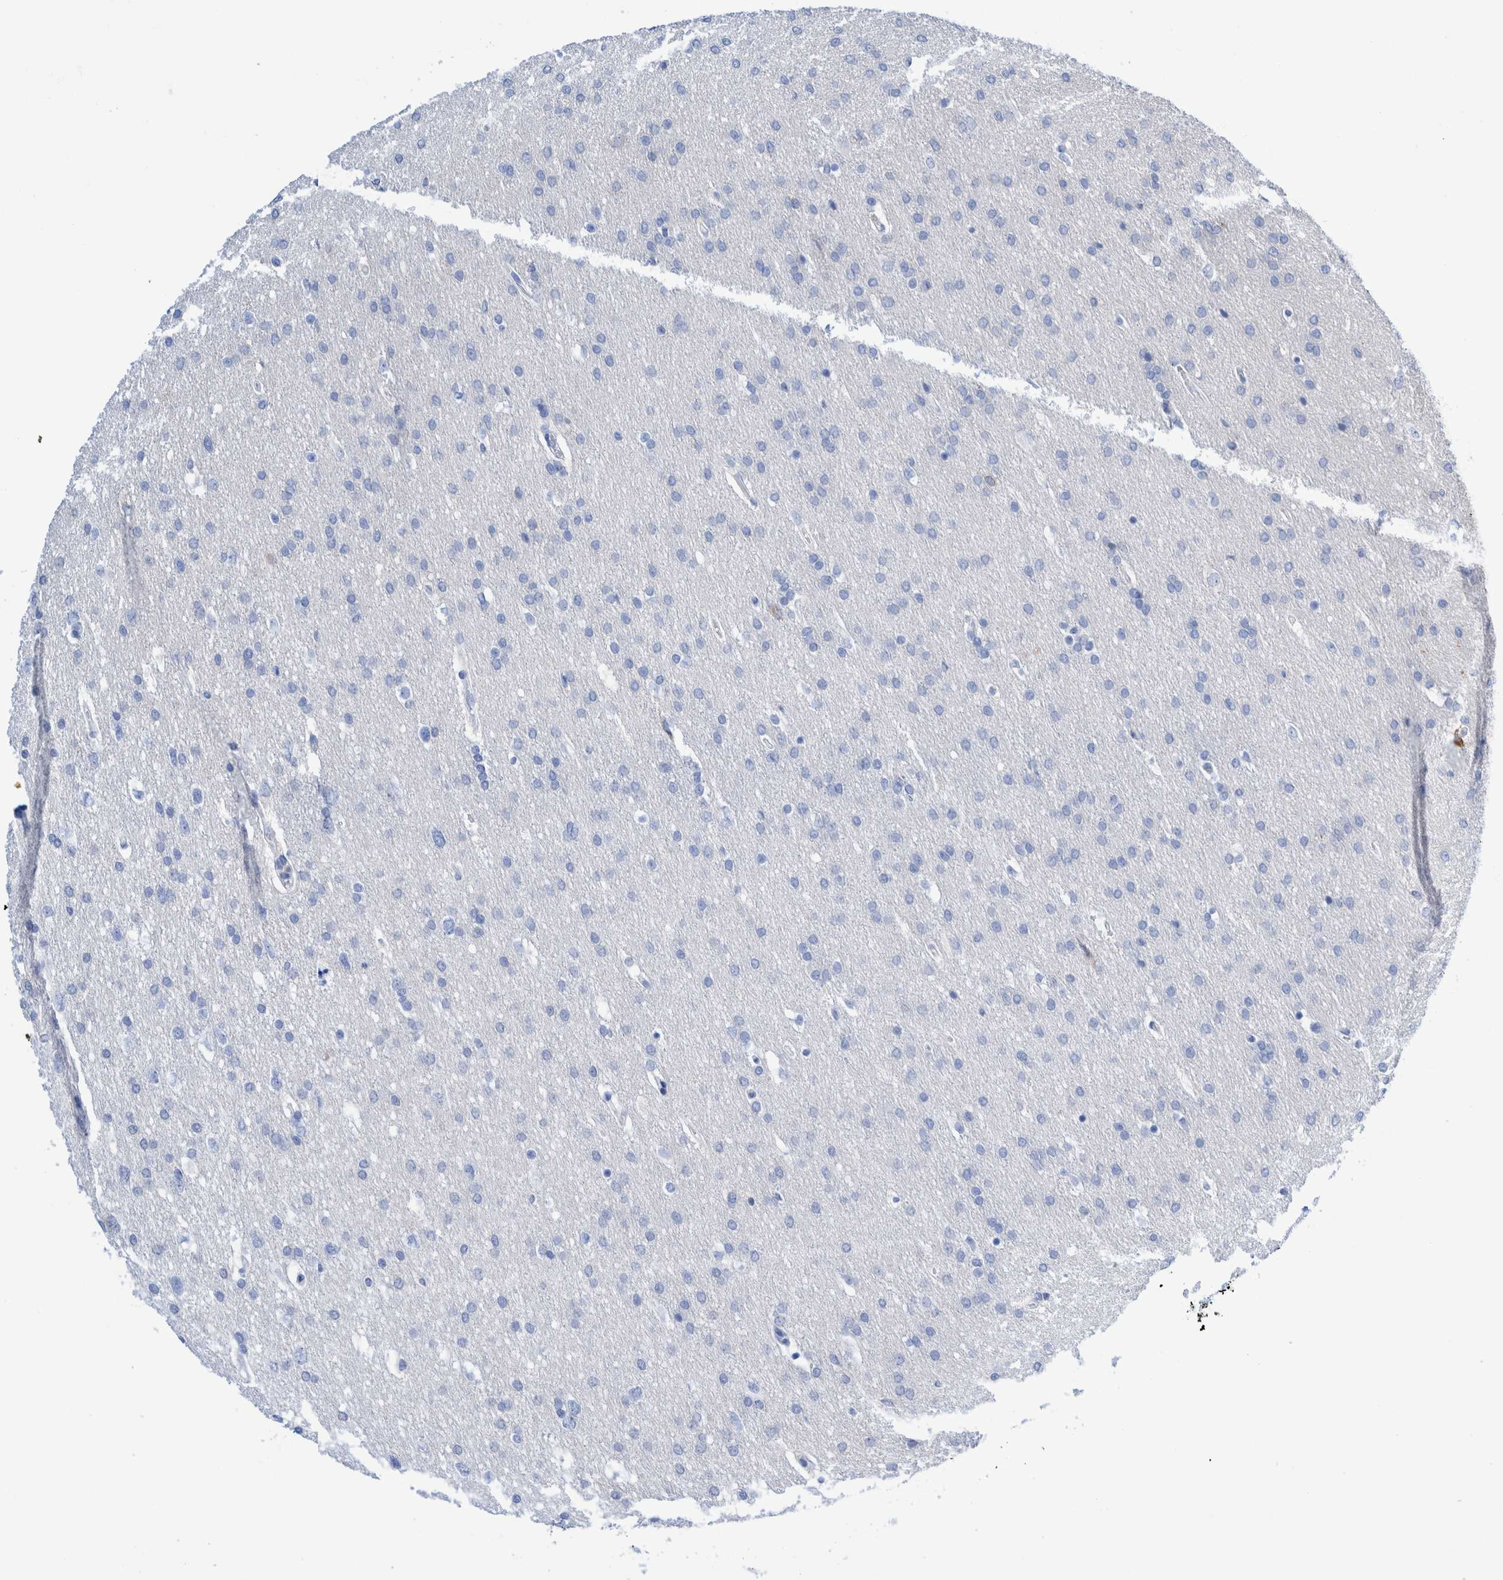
{"staining": {"intensity": "negative", "quantity": "none", "location": "none"}, "tissue": "glioma", "cell_type": "Tumor cells", "image_type": "cancer", "snomed": [{"axis": "morphology", "description": "Glioma, malignant, Low grade"}, {"axis": "topography", "description": "Brain"}], "caption": "High power microscopy image of an immunohistochemistry (IHC) image of glioma, revealing no significant expression in tumor cells.", "gene": "KRT14", "patient": {"sex": "female", "age": 37}}